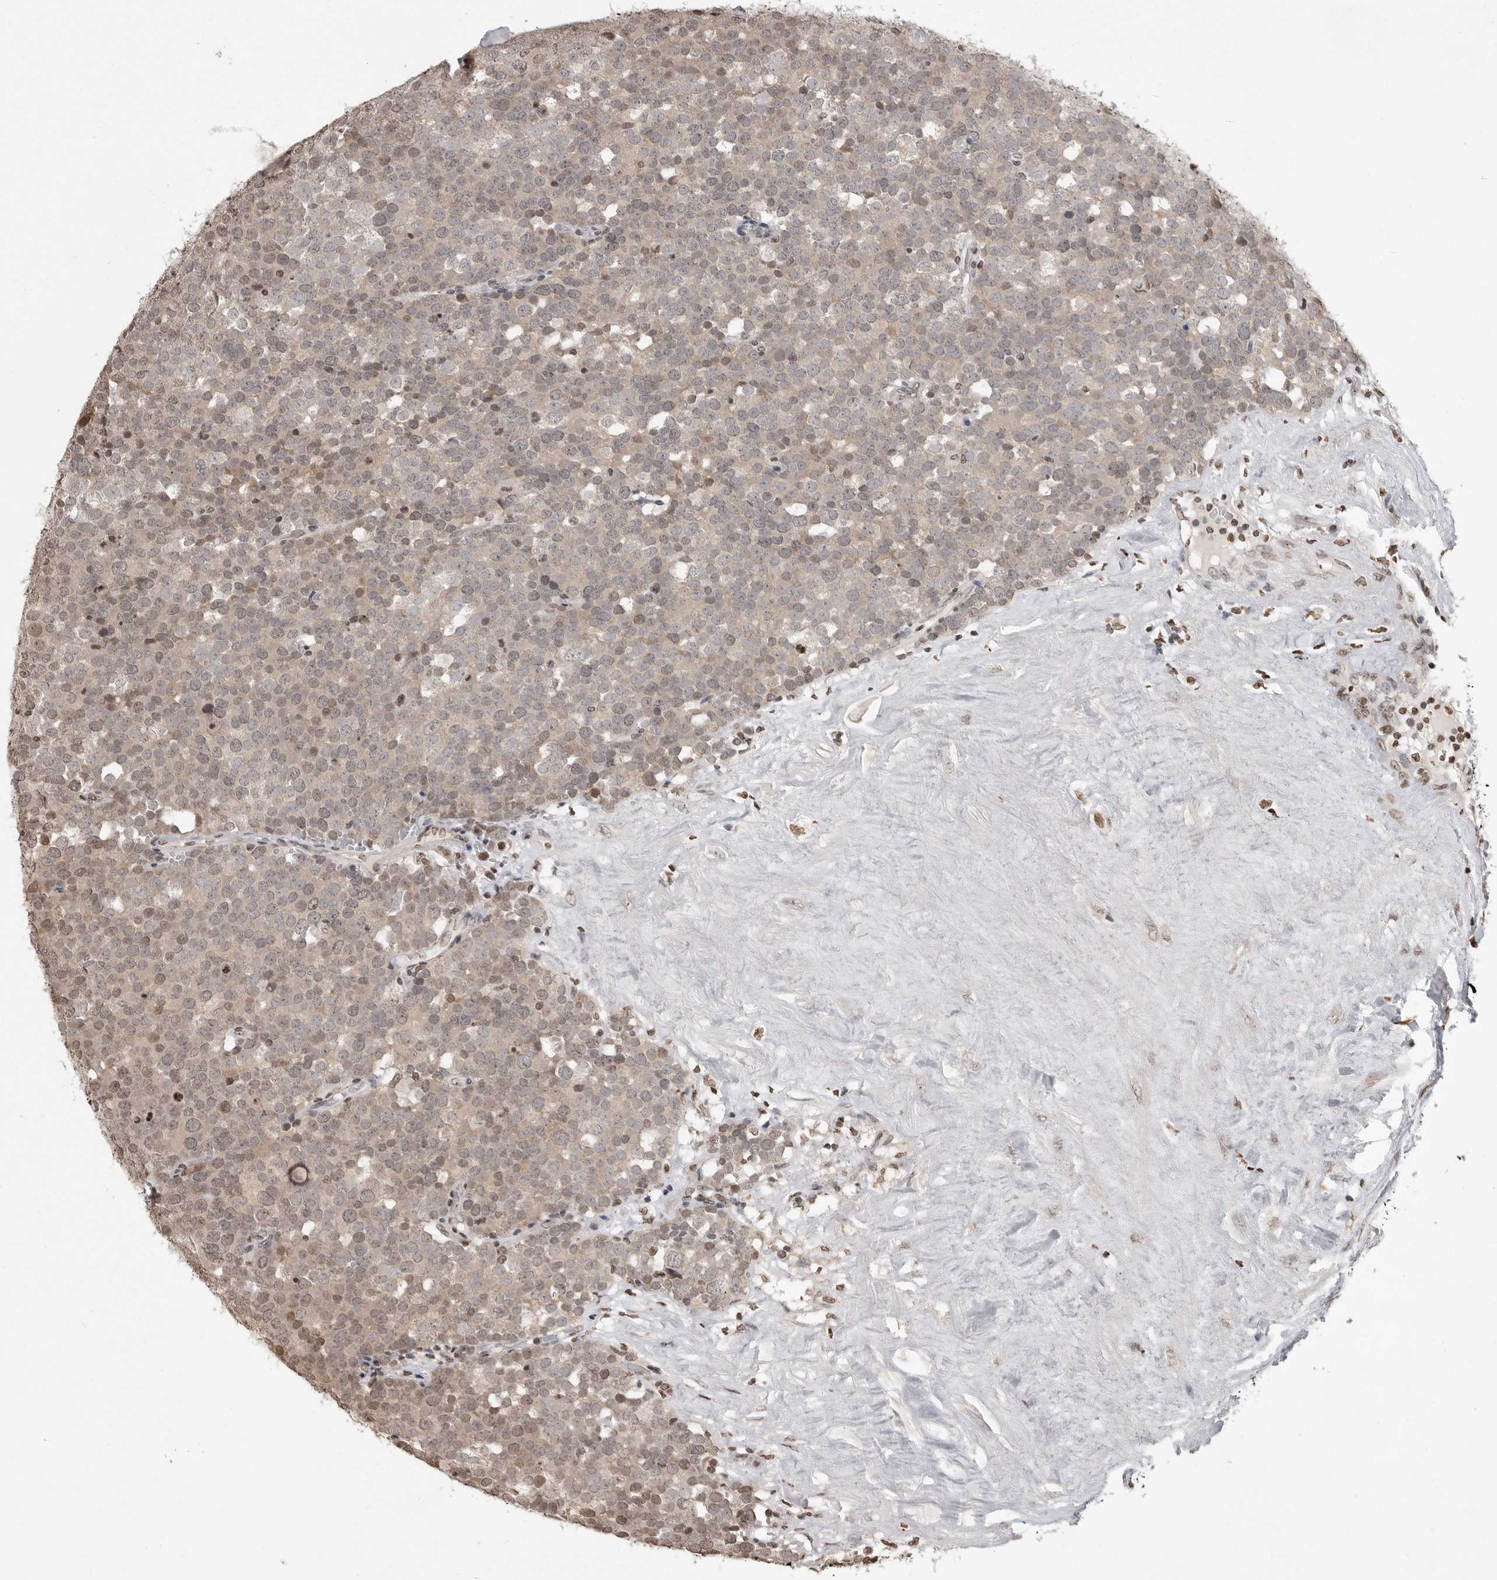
{"staining": {"intensity": "weak", "quantity": "25%-75%", "location": "cytoplasmic/membranous,nuclear"}, "tissue": "testis cancer", "cell_type": "Tumor cells", "image_type": "cancer", "snomed": [{"axis": "morphology", "description": "Seminoma, NOS"}, {"axis": "topography", "description": "Testis"}], "caption": "Weak cytoplasmic/membranous and nuclear positivity is identified in about 25%-75% of tumor cells in seminoma (testis).", "gene": "WDR45", "patient": {"sex": "male", "age": 71}}